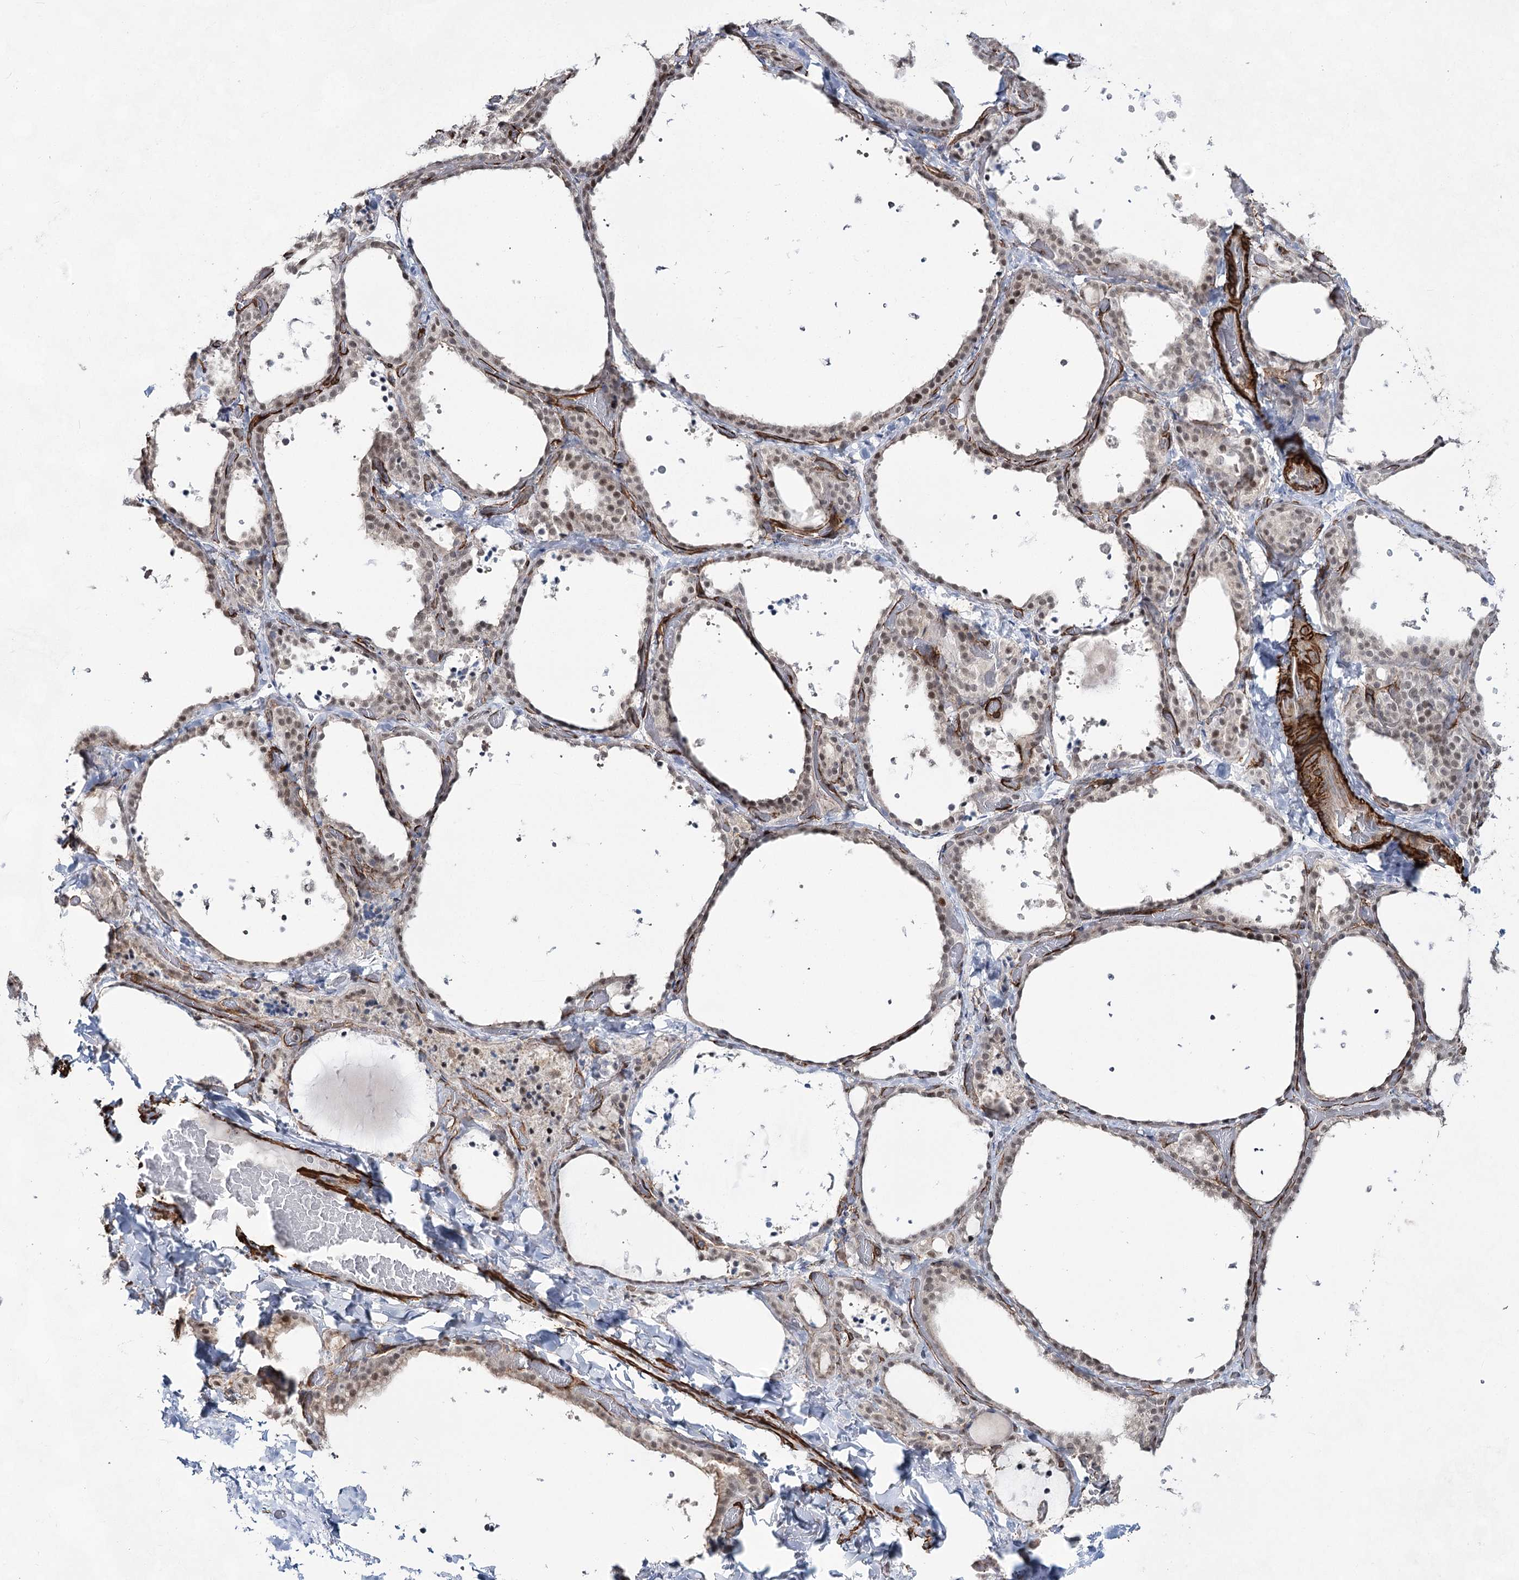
{"staining": {"intensity": "weak", "quantity": "<25%", "location": "nuclear"}, "tissue": "thyroid gland", "cell_type": "Glandular cells", "image_type": "normal", "snomed": [{"axis": "morphology", "description": "Normal tissue, NOS"}, {"axis": "topography", "description": "Thyroid gland"}], "caption": "DAB (3,3'-diaminobenzidine) immunohistochemical staining of unremarkable thyroid gland exhibits no significant positivity in glandular cells.", "gene": "CWF19L1", "patient": {"sex": "female", "age": 44}}